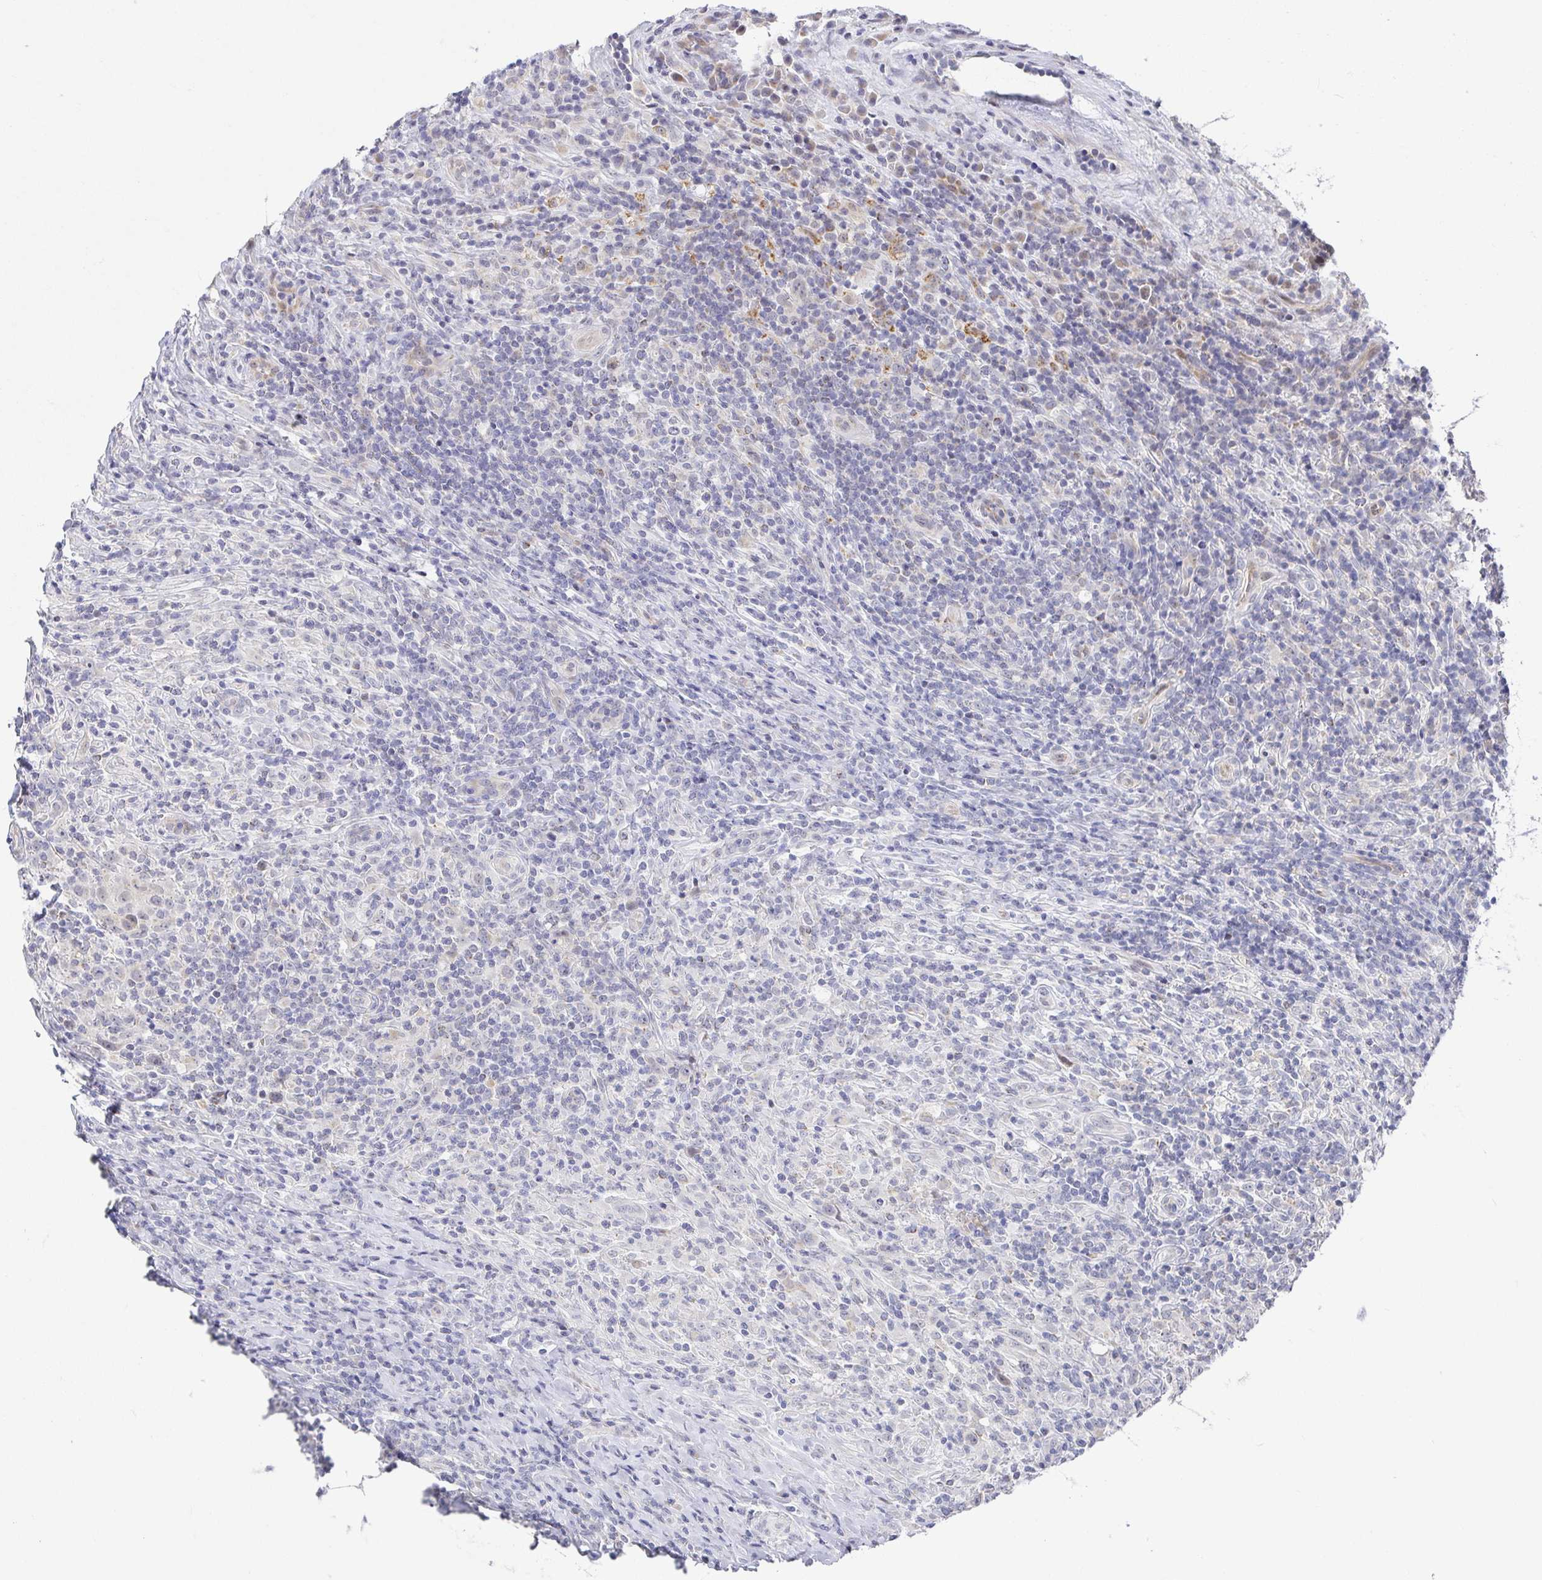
{"staining": {"intensity": "negative", "quantity": "none", "location": "none"}, "tissue": "lymphoma", "cell_type": "Tumor cells", "image_type": "cancer", "snomed": [{"axis": "morphology", "description": "Hodgkin's disease, NOS"}, {"axis": "topography", "description": "Lymph node"}], "caption": "The micrograph reveals no staining of tumor cells in Hodgkin's disease.", "gene": "CIT", "patient": {"sex": "female", "age": 18}}